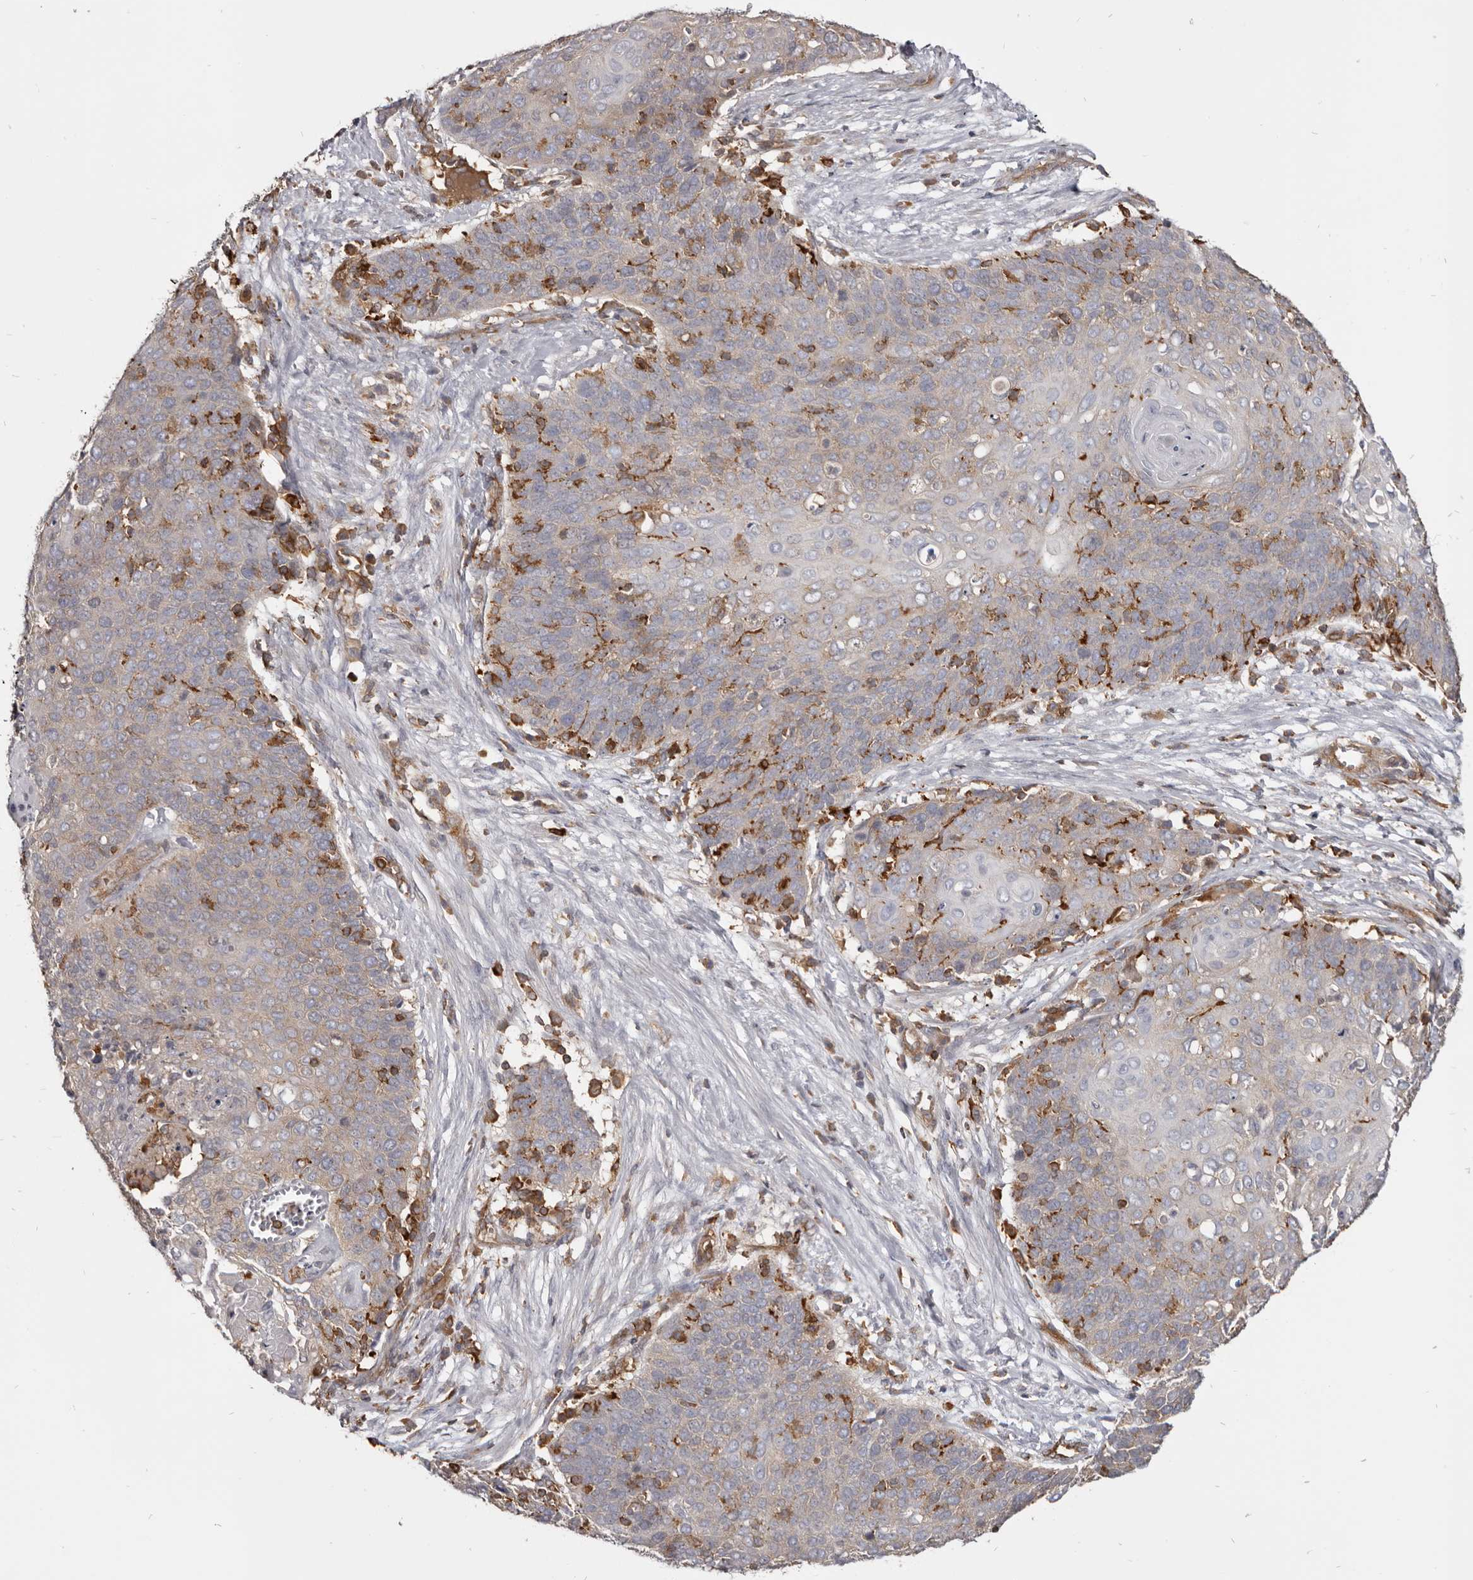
{"staining": {"intensity": "weak", "quantity": "25%-75%", "location": "cytoplasmic/membranous"}, "tissue": "cervical cancer", "cell_type": "Tumor cells", "image_type": "cancer", "snomed": [{"axis": "morphology", "description": "Squamous cell carcinoma, NOS"}, {"axis": "topography", "description": "Cervix"}], "caption": "DAB immunohistochemical staining of cervical cancer shows weak cytoplasmic/membranous protein expression in approximately 25%-75% of tumor cells.", "gene": "CBL", "patient": {"sex": "female", "age": 39}}